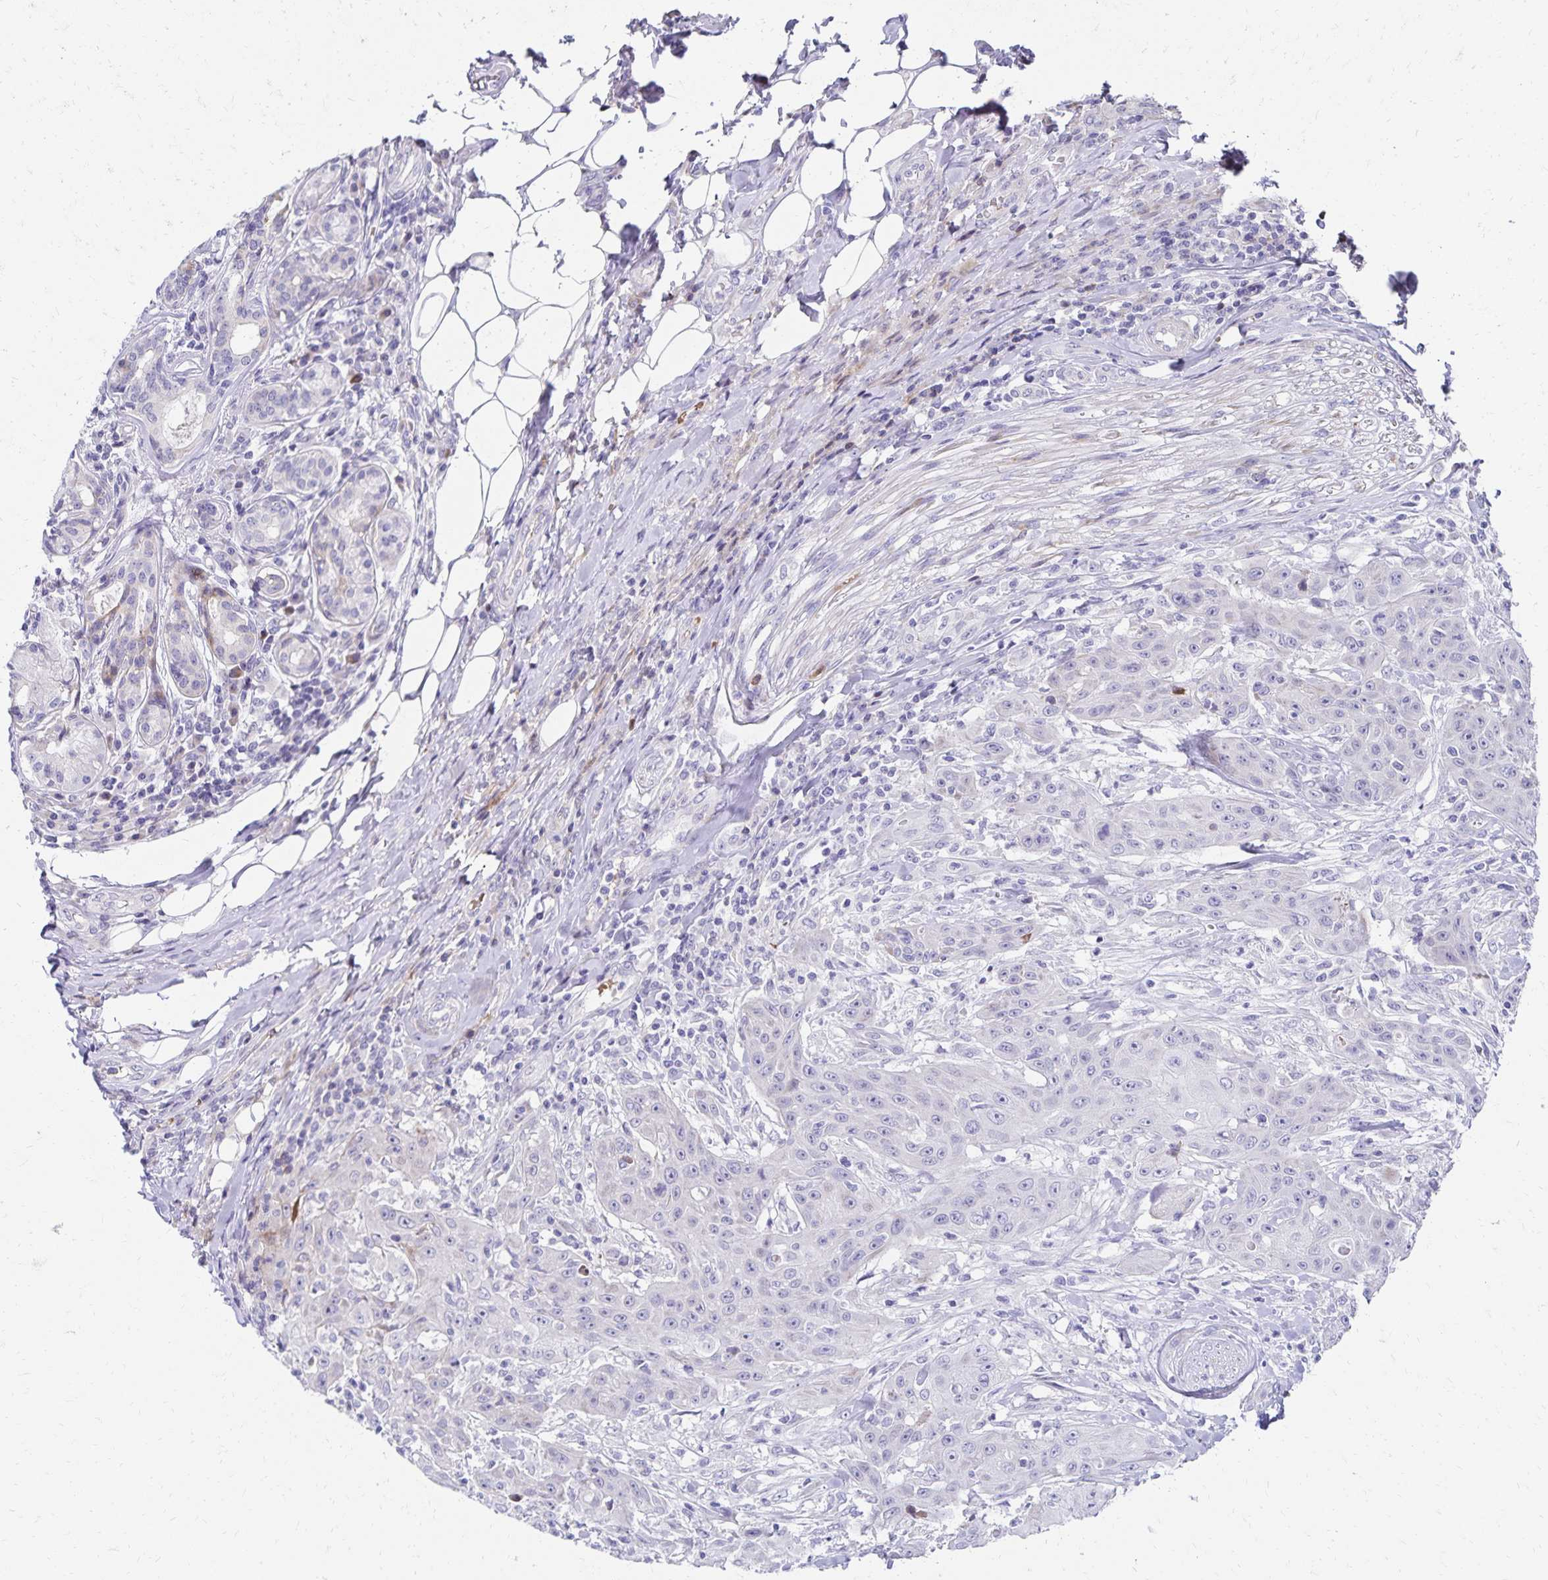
{"staining": {"intensity": "weak", "quantity": "<25%", "location": "cytoplasmic/membranous"}, "tissue": "head and neck cancer", "cell_type": "Tumor cells", "image_type": "cancer", "snomed": [{"axis": "morphology", "description": "Normal tissue, NOS"}, {"axis": "morphology", "description": "Squamous cell carcinoma, NOS"}, {"axis": "topography", "description": "Oral tissue"}, {"axis": "topography", "description": "Head-Neck"}], "caption": "Tumor cells show no significant expression in head and neck squamous cell carcinoma.", "gene": "NECAP1", "patient": {"sex": "female", "age": 55}}